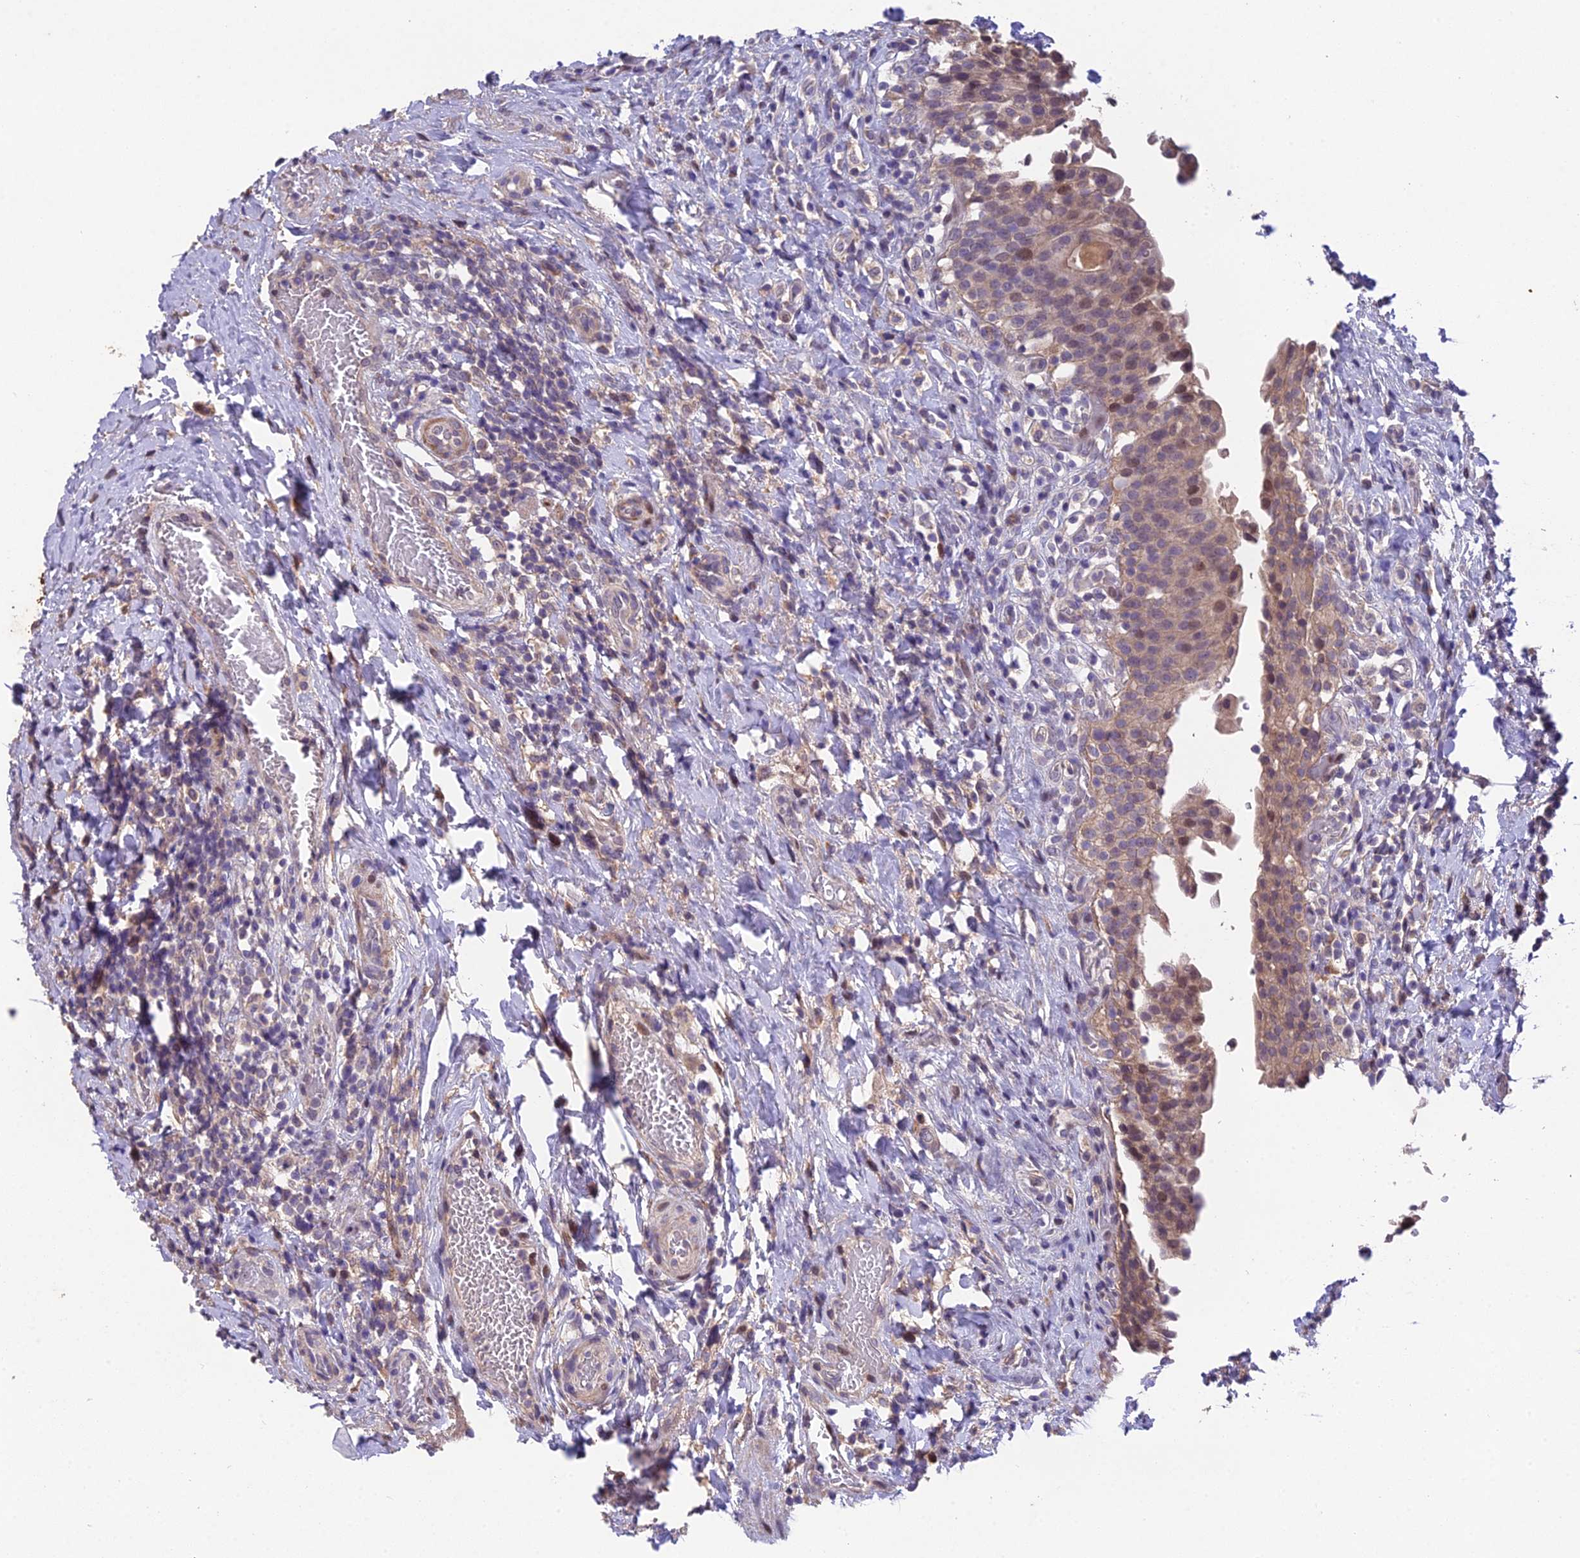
{"staining": {"intensity": "moderate", "quantity": "<25%", "location": "nuclear"}, "tissue": "urinary bladder", "cell_type": "Urothelial cells", "image_type": "normal", "snomed": [{"axis": "morphology", "description": "Normal tissue, NOS"}, {"axis": "morphology", "description": "Inflammation, NOS"}, {"axis": "topography", "description": "Urinary bladder"}], "caption": "The histopathology image shows staining of normal urinary bladder, revealing moderate nuclear protein staining (brown color) within urothelial cells. (Brightfield microscopy of DAB IHC at high magnification).", "gene": "PUS10", "patient": {"sex": "male", "age": 64}}